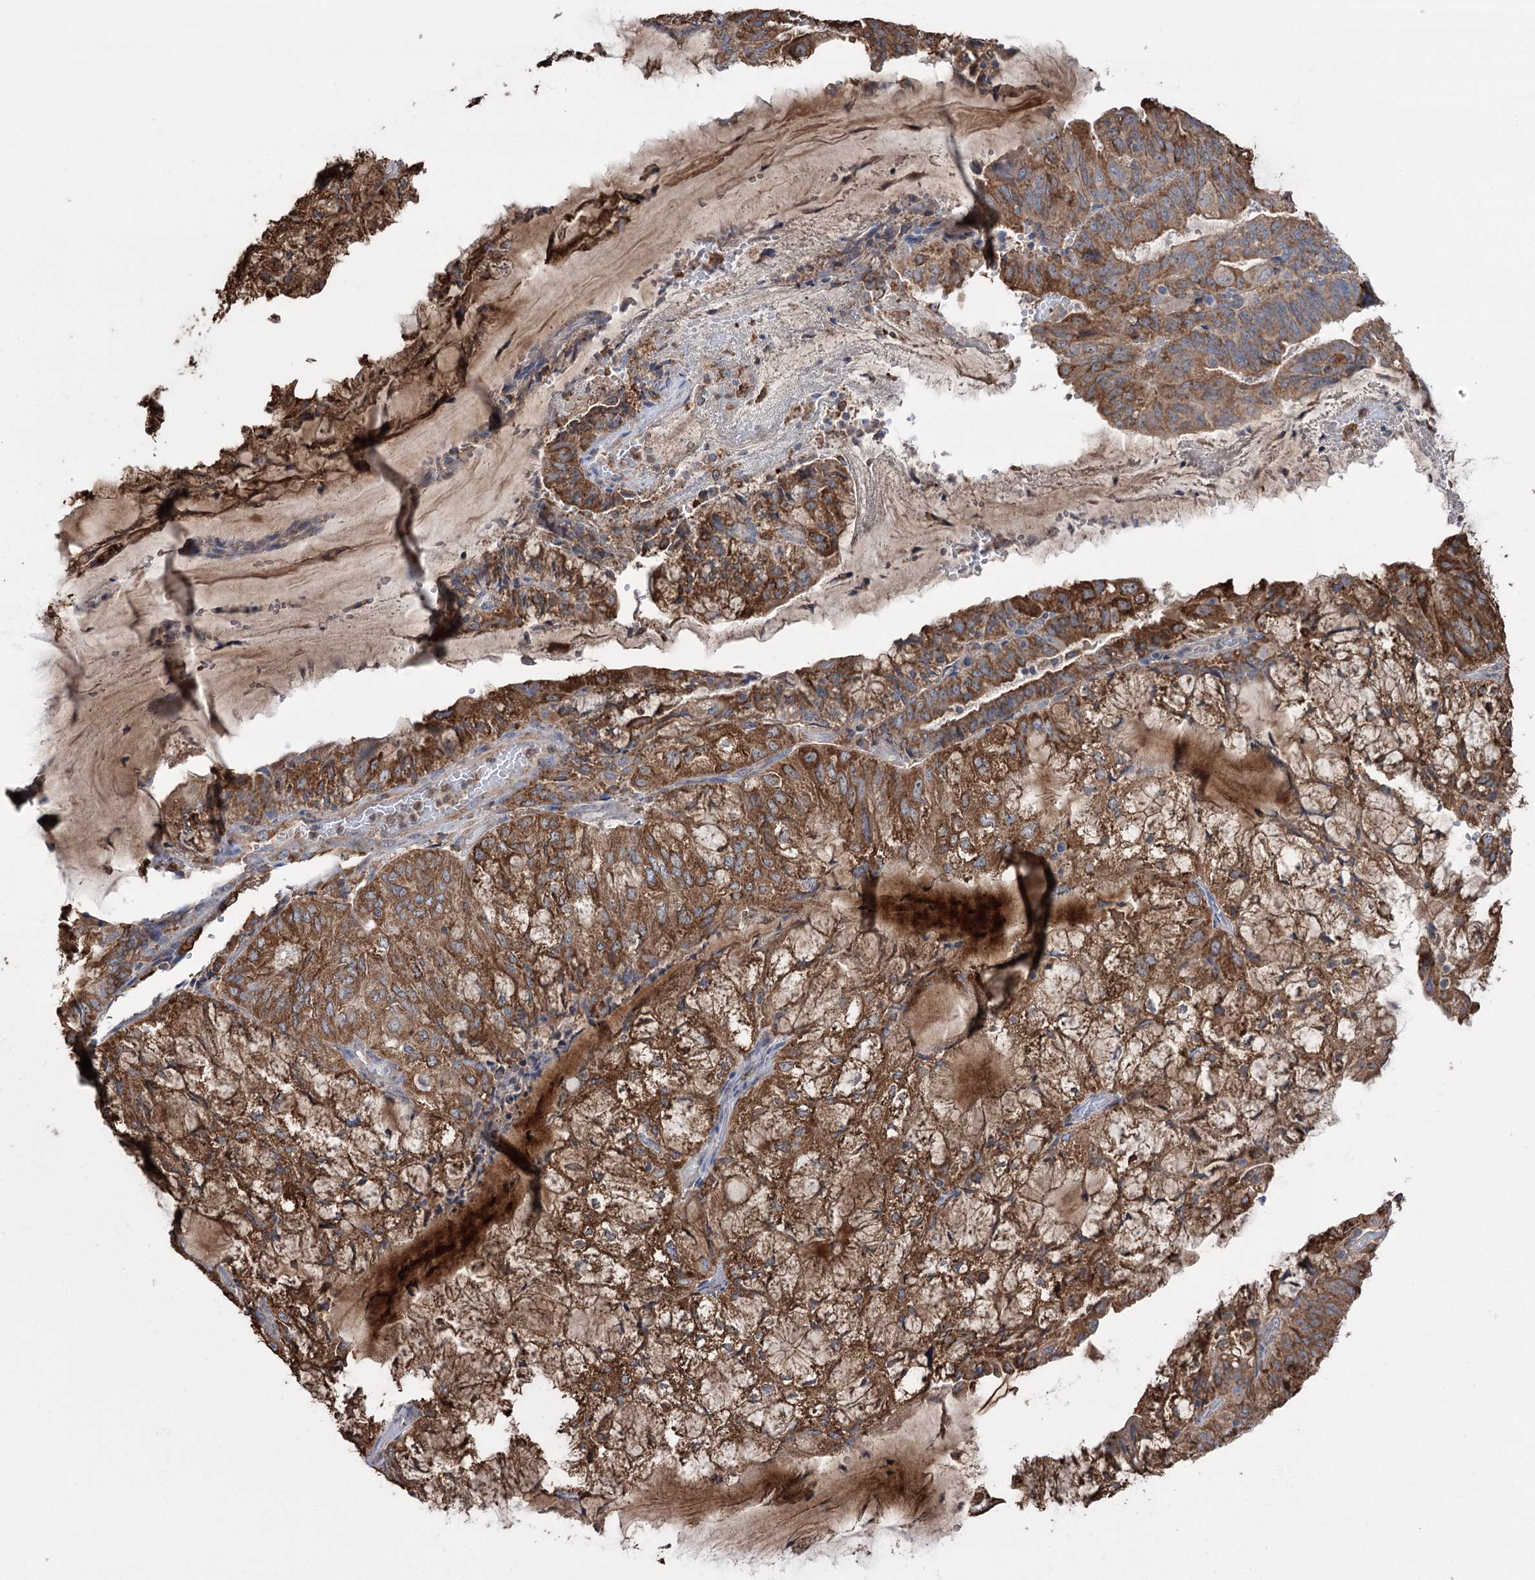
{"staining": {"intensity": "strong", "quantity": ">75%", "location": "cytoplasmic/membranous"}, "tissue": "endometrial cancer", "cell_type": "Tumor cells", "image_type": "cancer", "snomed": [{"axis": "morphology", "description": "Adenocarcinoma, NOS"}, {"axis": "topography", "description": "Endometrium"}], "caption": "This is an image of IHC staining of endometrial cancer, which shows strong positivity in the cytoplasmic/membranous of tumor cells.", "gene": "TRIM71", "patient": {"sex": "female", "age": 81}}